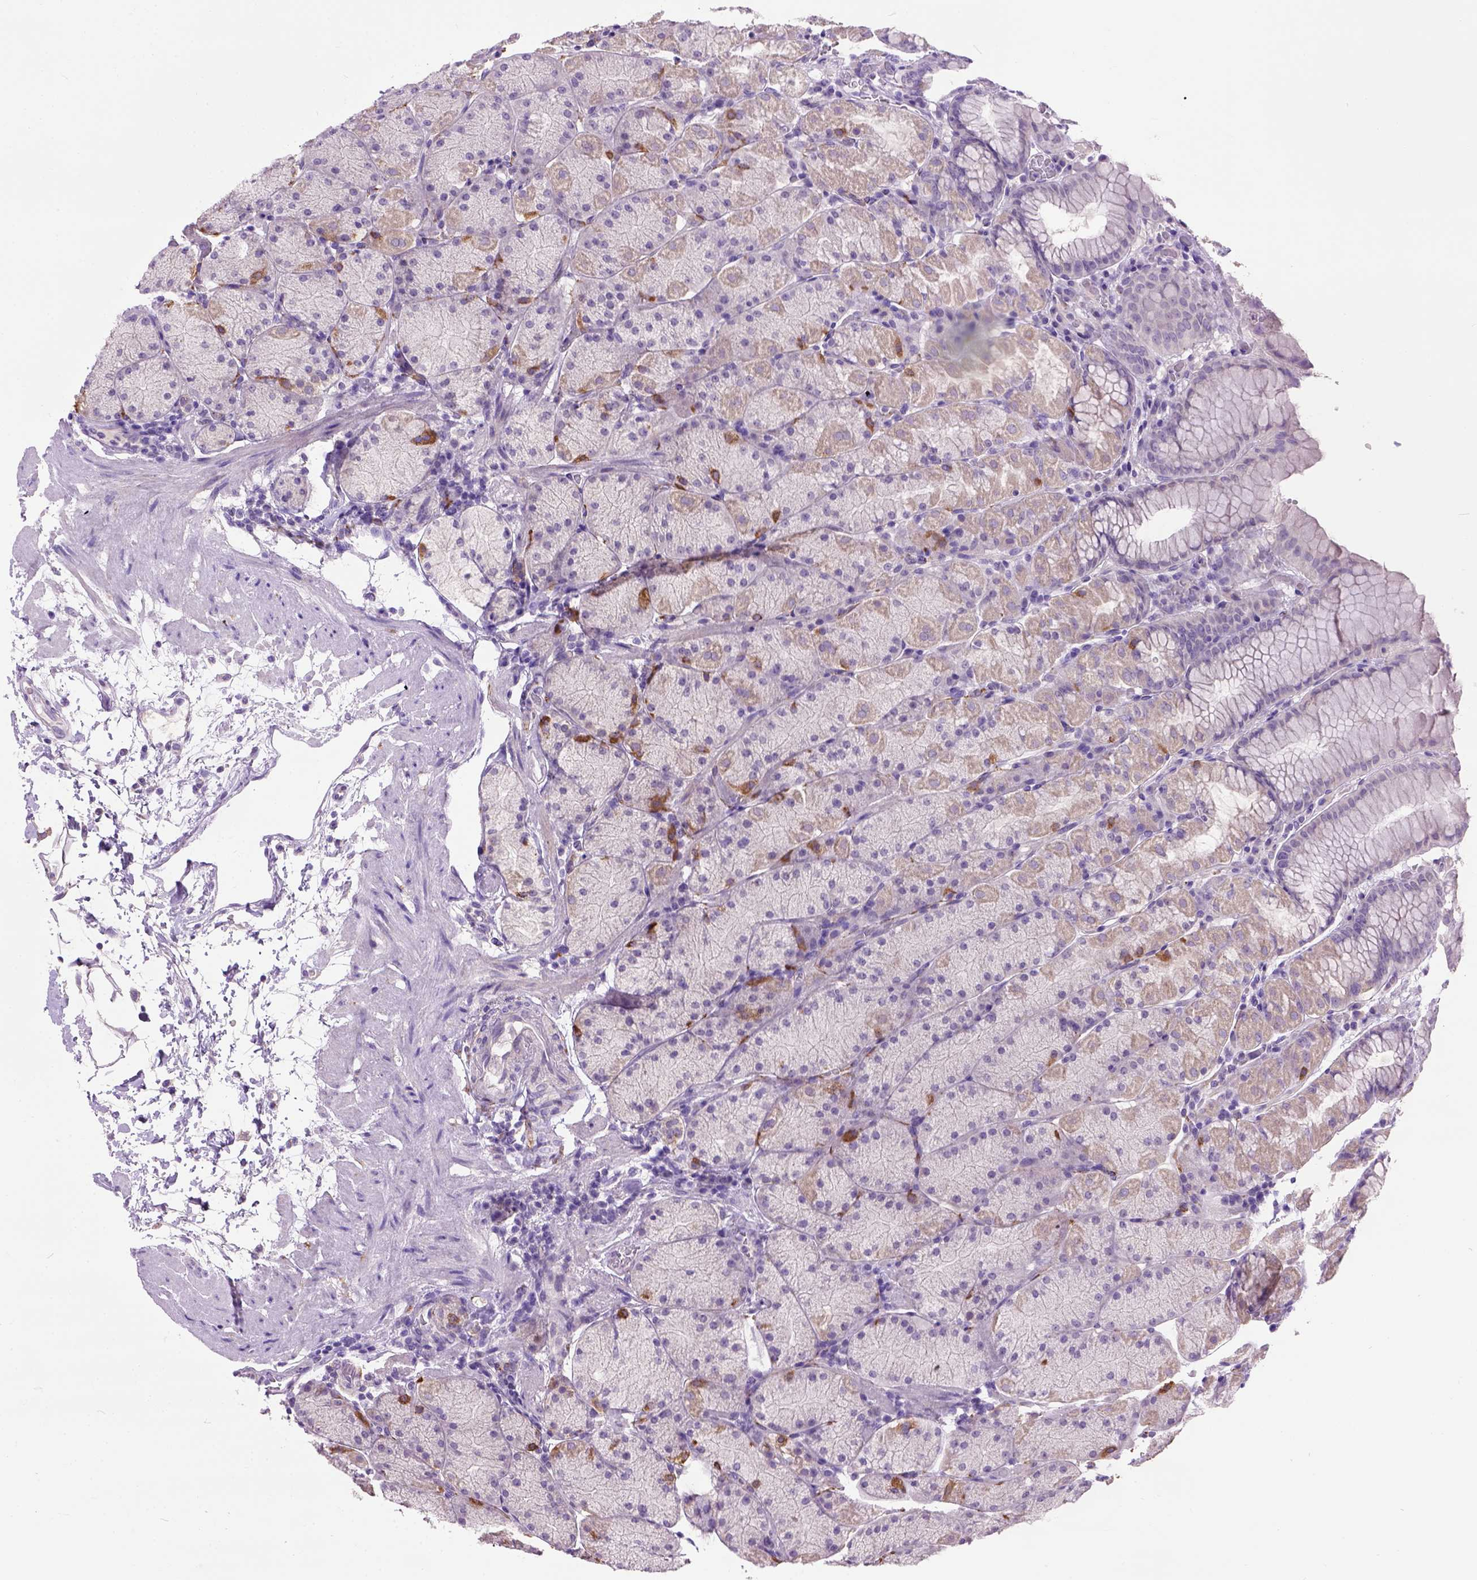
{"staining": {"intensity": "moderate", "quantity": "<25%", "location": "cytoplasmic/membranous"}, "tissue": "stomach", "cell_type": "Glandular cells", "image_type": "normal", "snomed": [{"axis": "morphology", "description": "Normal tissue, NOS"}, {"axis": "topography", "description": "Stomach, upper"}, {"axis": "topography", "description": "Stomach"}], "caption": "IHC image of benign stomach: human stomach stained using IHC exhibits low levels of moderate protein expression localized specifically in the cytoplasmic/membranous of glandular cells, appearing as a cytoplasmic/membranous brown color.", "gene": "MAPT", "patient": {"sex": "male", "age": 76}}